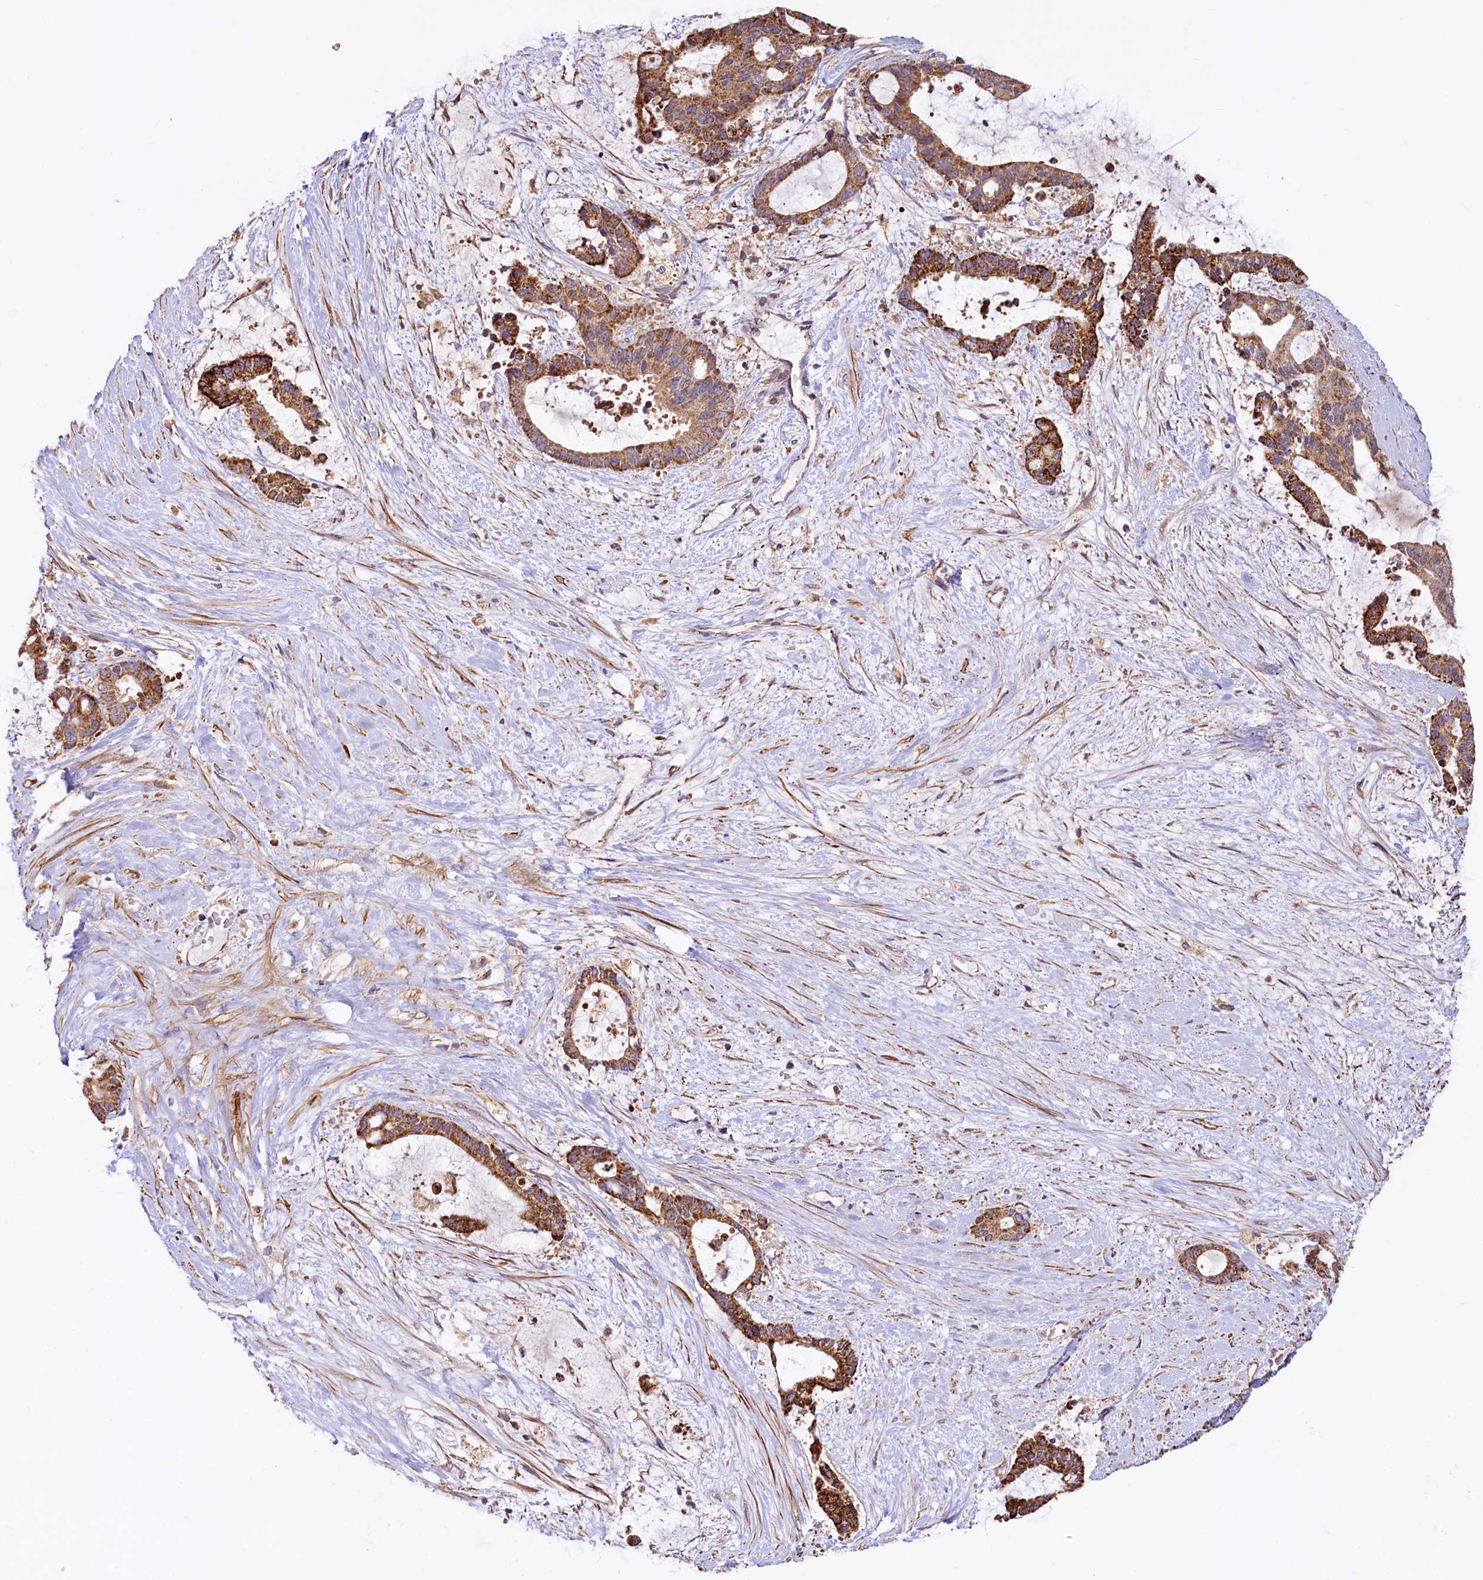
{"staining": {"intensity": "moderate", "quantity": ">75%", "location": "cytoplasmic/membranous"}, "tissue": "liver cancer", "cell_type": "Tumor cells", "image_type": "cancer", "snomed": [{"axis": "morphology", "description": "Normal tissue, NOS"}, {"axis": "morphology", "description": "Cholangiocarcinoma"}, {"axis": "topography", "description": "Liver"}, {"axis": "topography", "description": "Peripheral nerve tissue"}], "caption": "Immunohistochemical staining of human cholangiocarcinoma (liver) shows medium levels of moderate cytoplasmic/membranous expression in about >75% of tumor cells.", "gene": "CIAO3", "patient": {"sex": "female", "age": 73}}